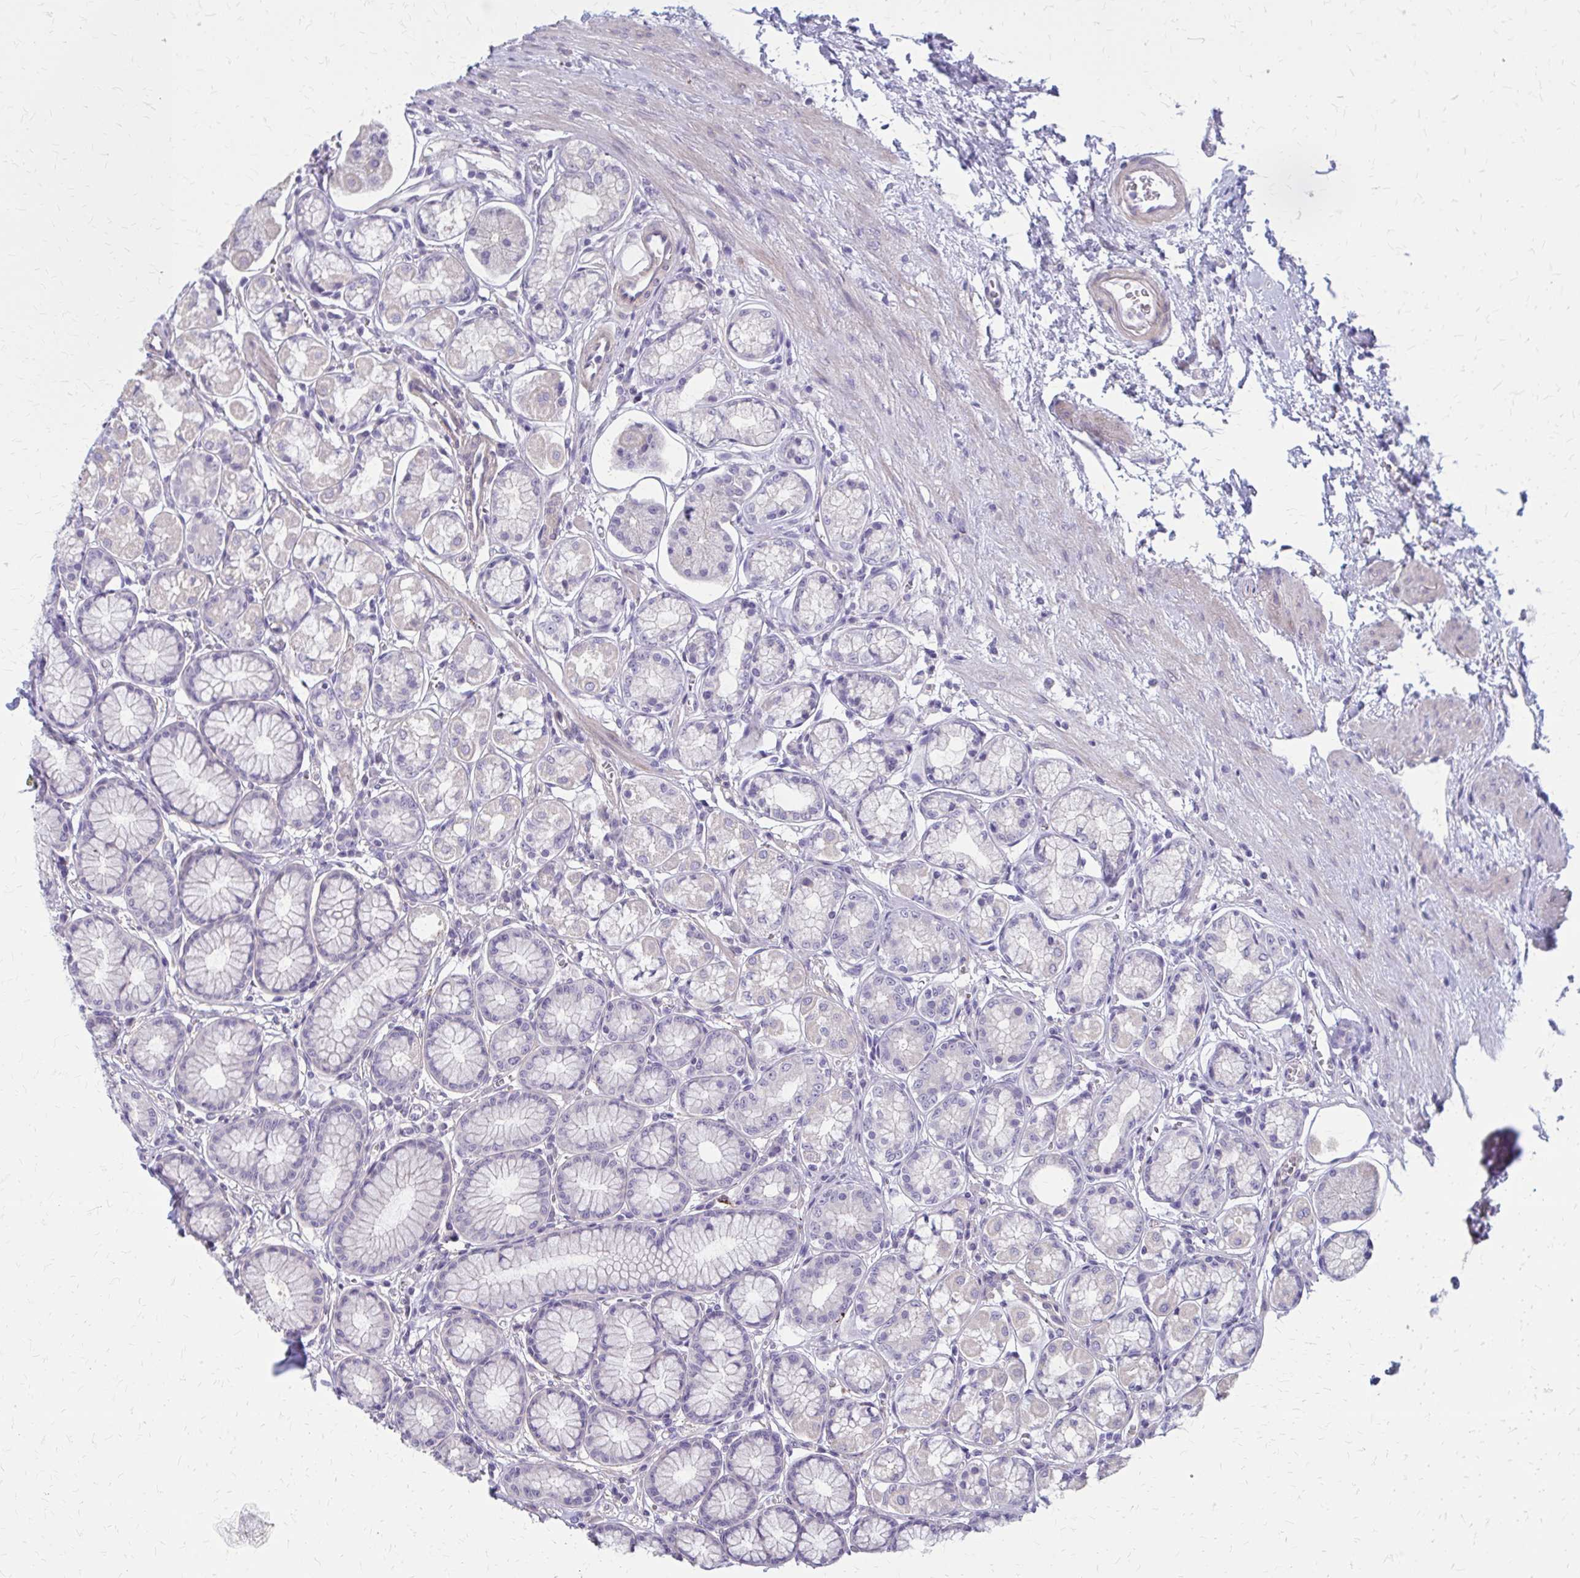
{"staining": {"intensity": "weak", "quantity": "<25%", "location": "cytoplasmic/membranous"}, "tissue": "stomach", "cell_type": "Glandular cells", "image_type": "normal", "snomed": [{"axis": "morphology", "description": "Normal tissue, NOS"}, {"axis": "topography", "description": "Stomach"}, {"axis": "topography", "description": "Stomach, lower"}], "caption": "Glandular cells show no significant positivity in normal stomach.", "gene": "GLYATL2", "patient": {"sex": "male", "age": 76}}